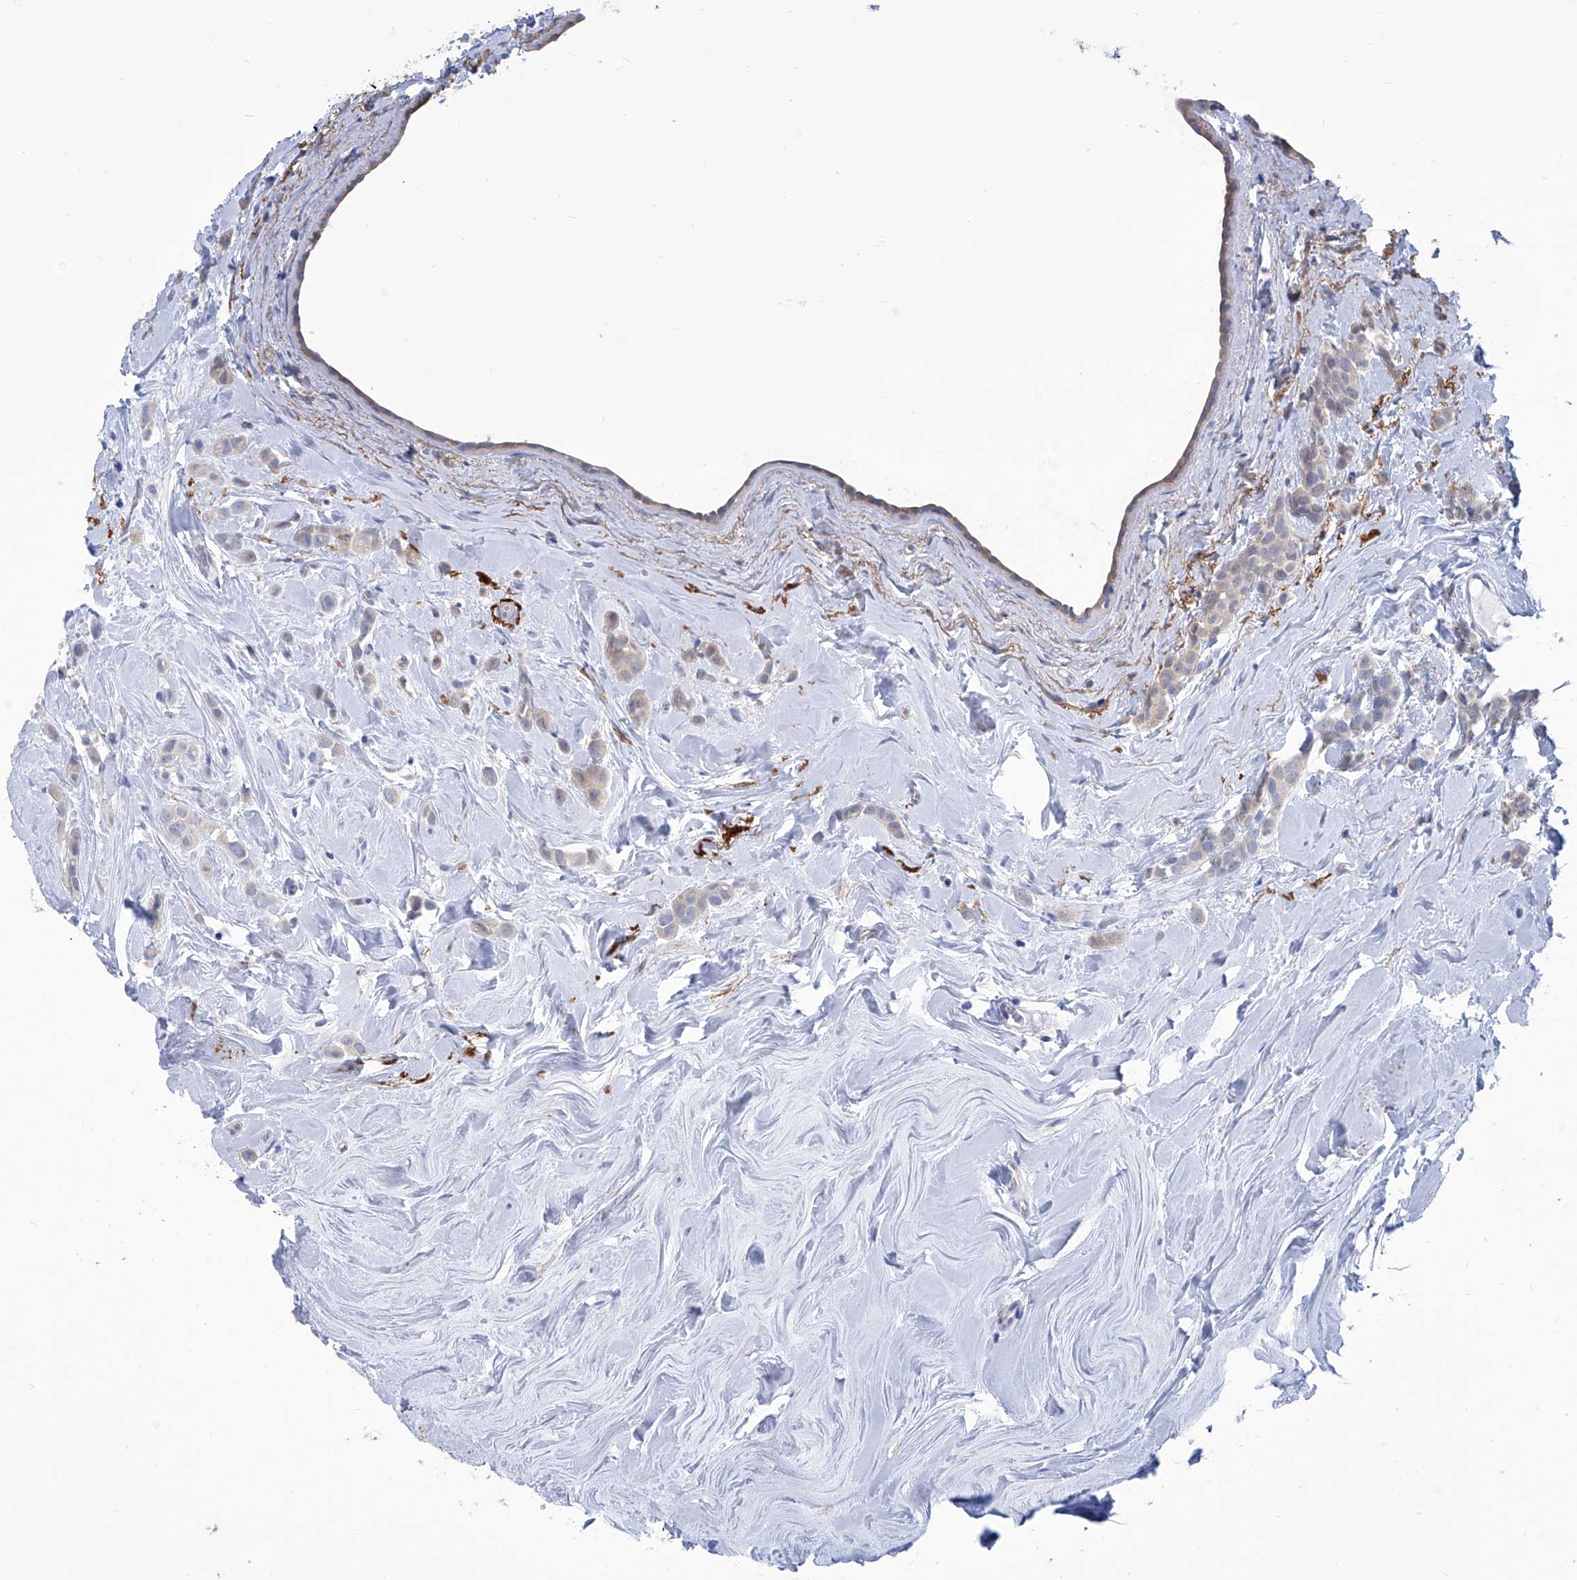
{"staining": {"intensity": "weak", "quantity": "<25%", "location": "cytoplasmic/membranous"}, "tissue": "breast cancer", "cell_type": "Tumor cells", "image_type": "cancer", "snomed": [{"axis": "morphology", "description": "Lobular carcinoma"}, {"axis": "topography", "description": "Breast"}], "caption": "Immunohistochemistry photomicrograph of human lobular carcinoma (breast) stained for a protein (brown), which reveals no staining in tumor cells.", "gene": "SMS", "patient": {"sex": "female", "age": 47}}